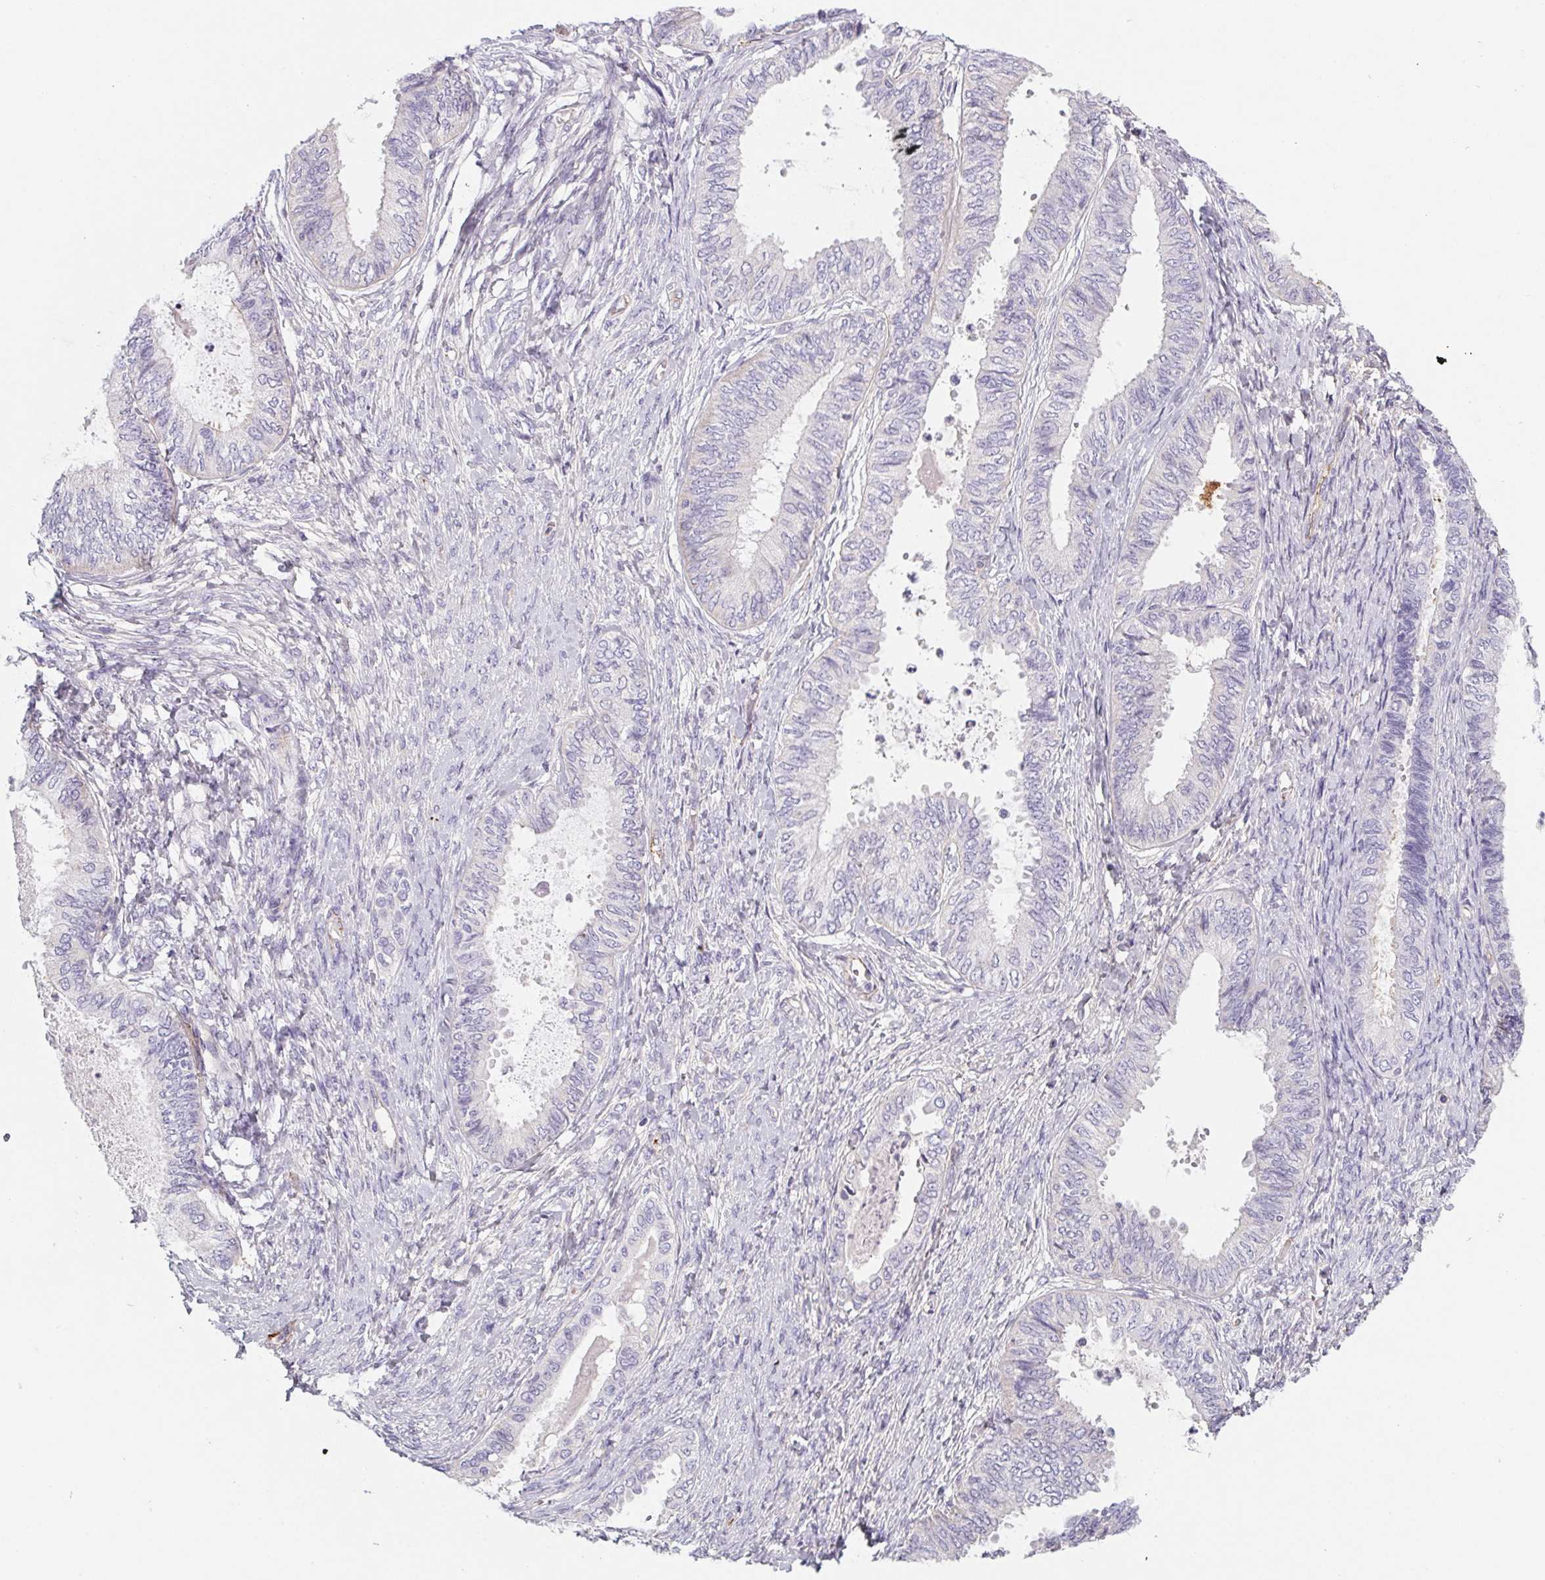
{"staining": {"intensity": "negative", "quantity": "none", "location": "none"}, "tissue": "ovarian cancer", "cell_type": "Tumor cells", "image_type": "cancer", "snomed": [{"axis": "morphology", "description": "Carcinoma, endometroid"}, {"axis": "topography", "description": "Ovary"}], "caption": "Histopathology image shows no significant protein positivity in tumor cells of endometroid carcinoma (ovarian).", "gene": "LPA", "patient": {"sex": "female", "age": 70}}